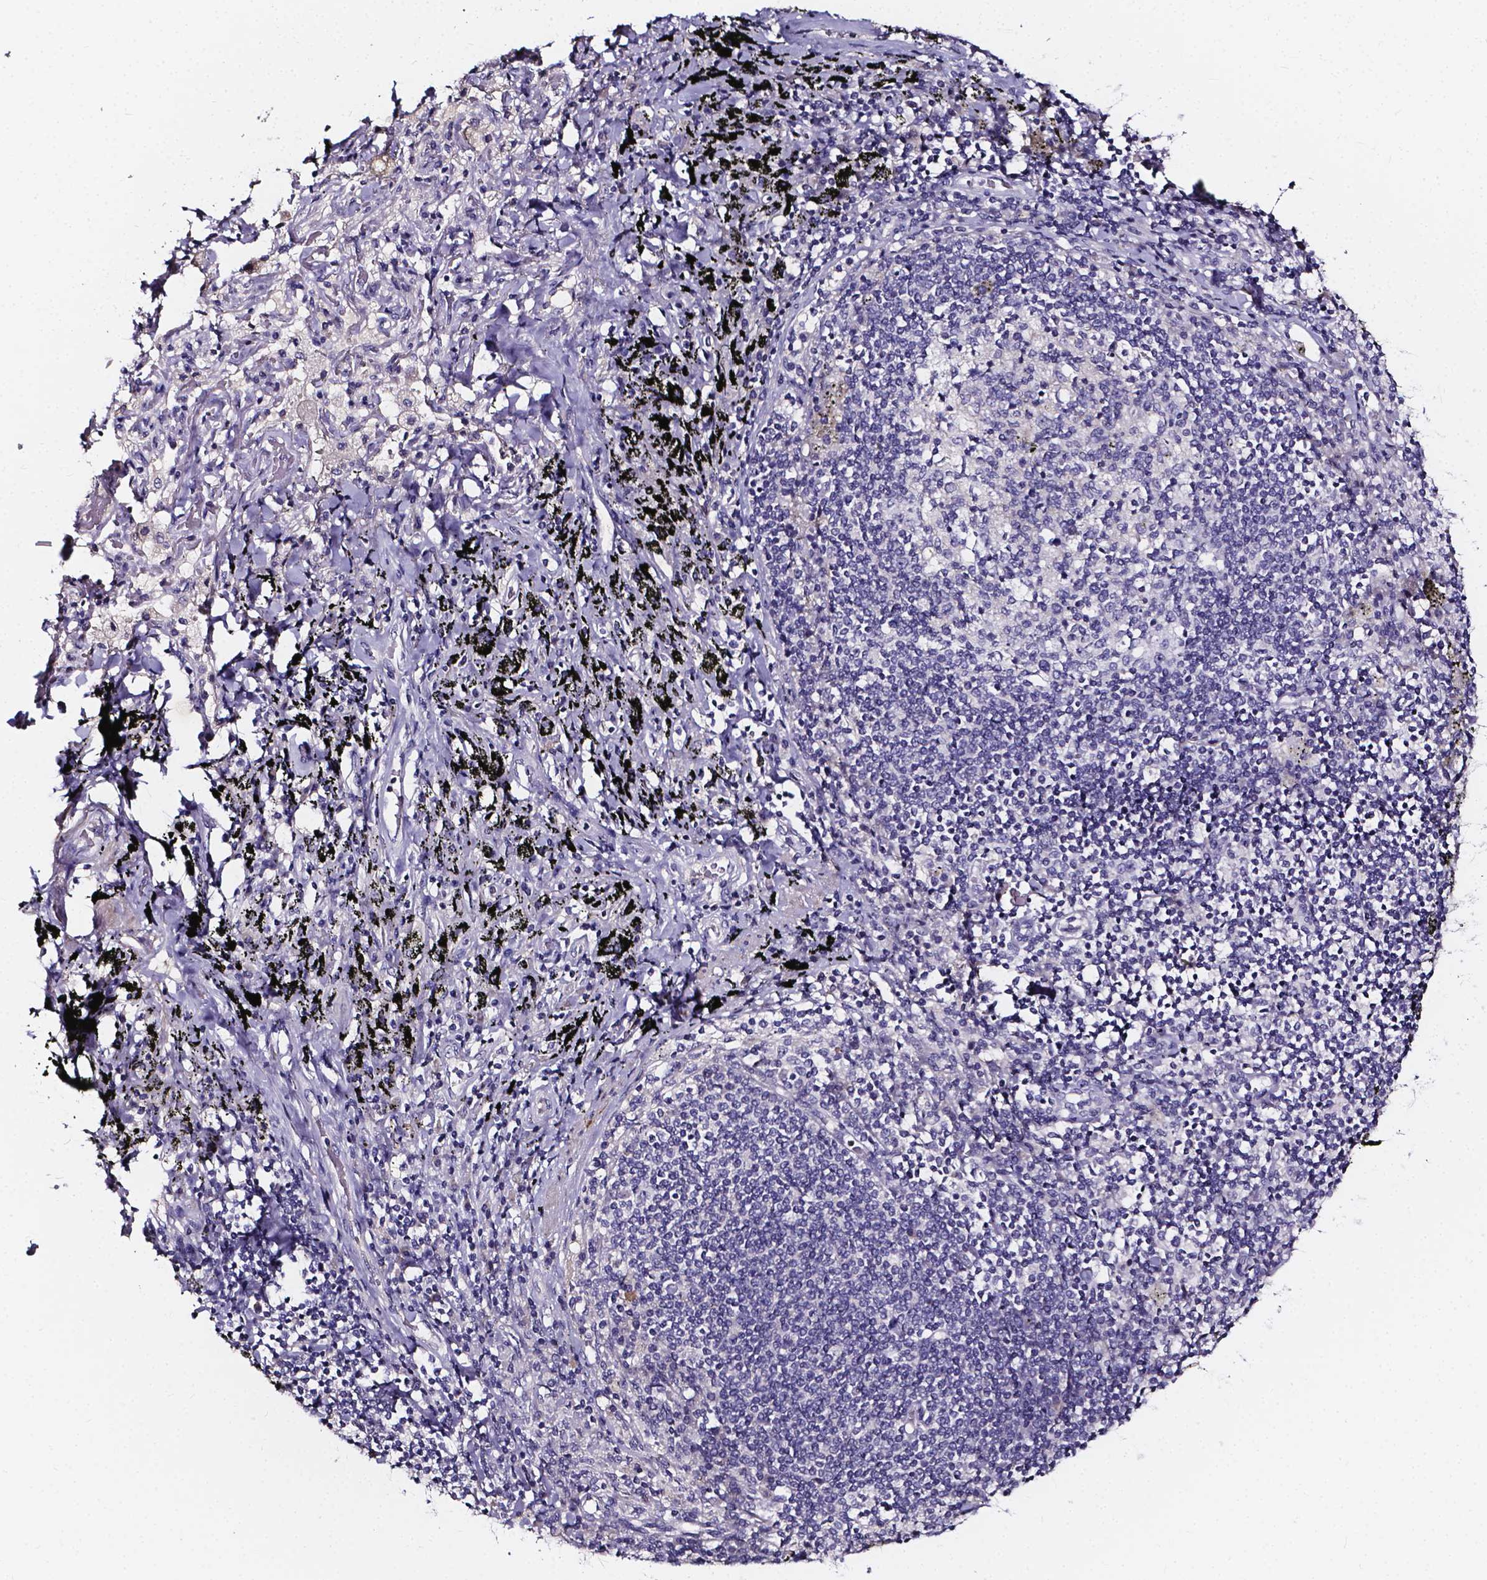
{"staining": {"intensity": "negative", "quantity": "none", "location": "none"}, "tissue": "adipose tissue", "cell_type": "Adipocytes", "image_type": "normal", "snomed": [{"axis": "morphology", "description": "Normal tissue, NOS"}, {"axis": "topography", "description": "Bronchus"}, {"axis": "topography", "description": "Lung"}], "caption": "The IHC image has no significant expression in adipocytes of adipose tissue. (Stains: DAB (3,3'-diaminobenzidine) immunohistochemistry (IHC) with hematoxylin counter stain, Microscopy: brightfield microscopy at high magnification).", "gene": "SPOCD1", "patient": {"sex": "female", "age": 57}}